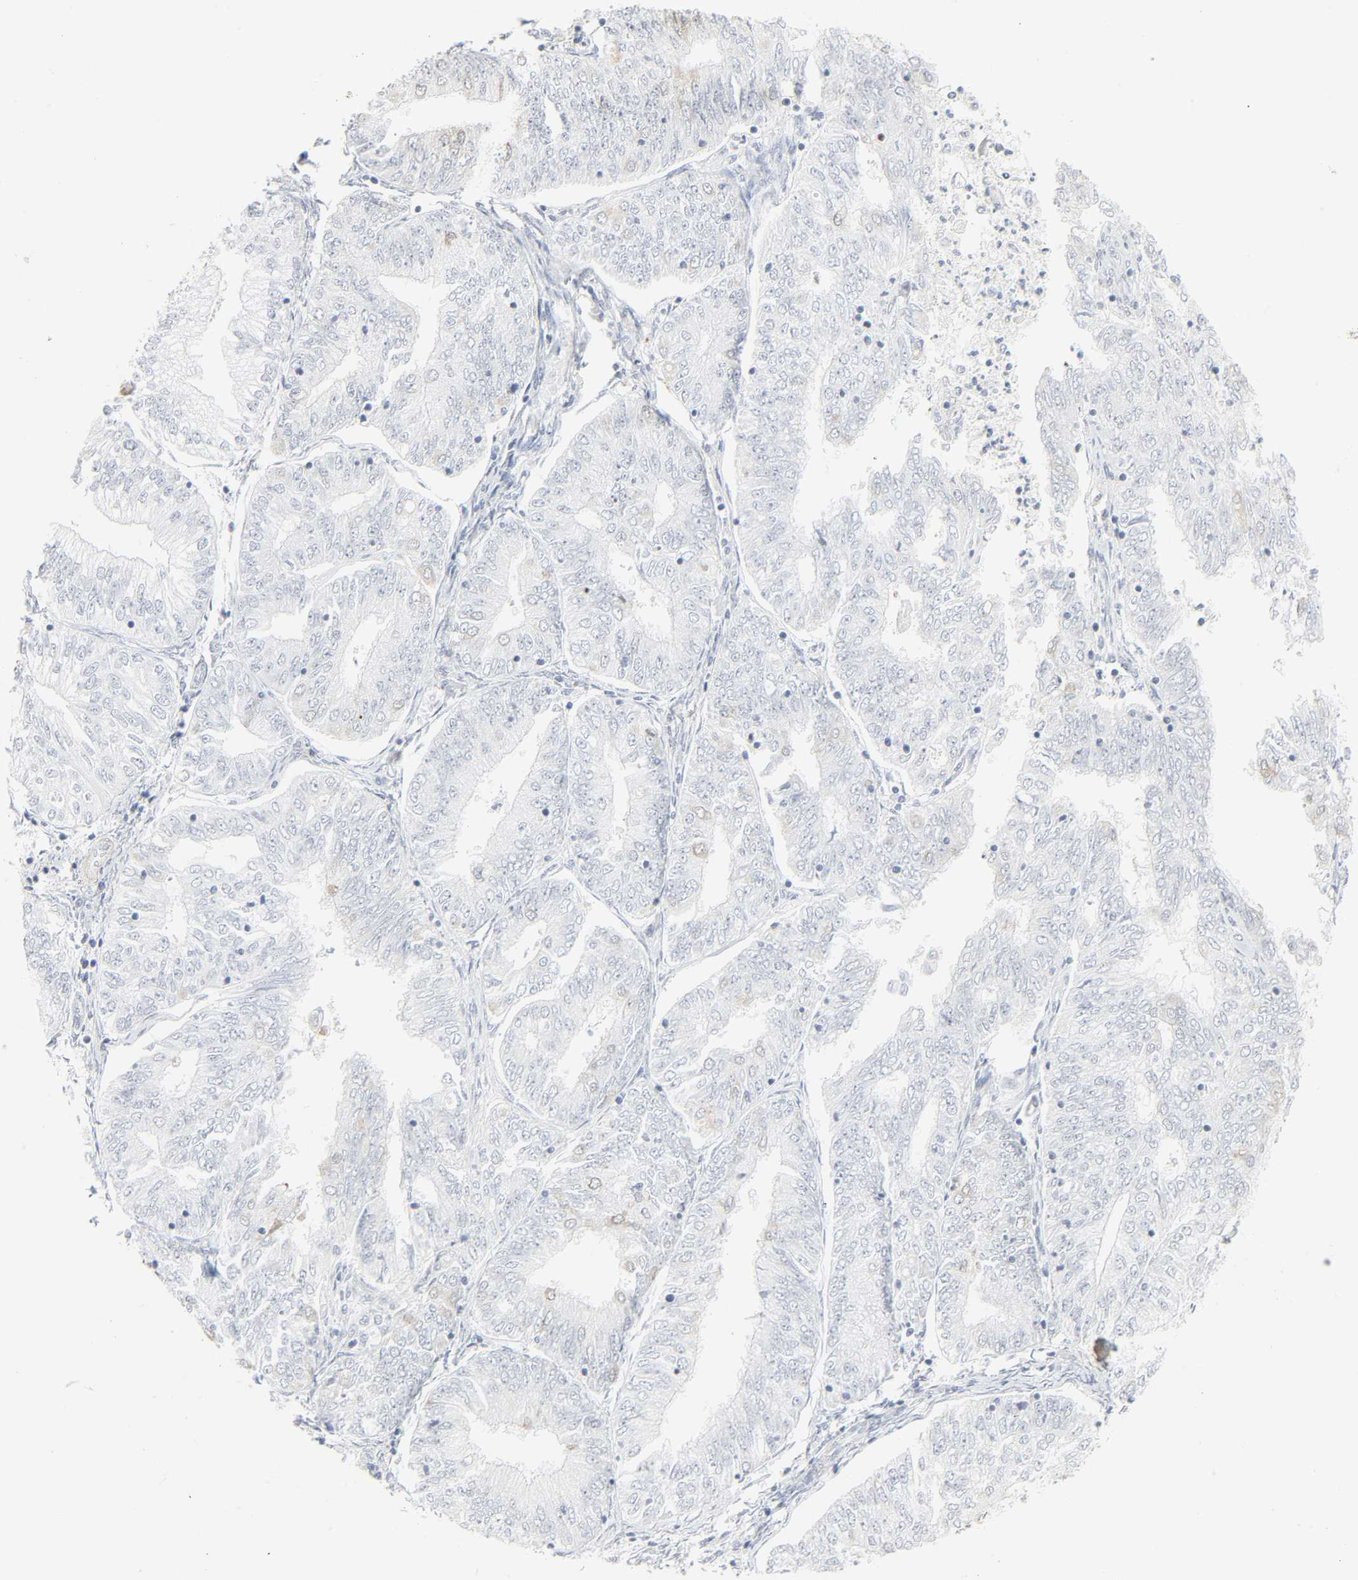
{"staining": {"intensity": "weak", "quantity": "<25%", "location": "cytoplasmic/membranous"}, "tissue": "endometrial cancer", "cell_type": "Tumor cells", "image_type": "cancer", "snomed": [{"axis": "morphology", "description": "Adenocarcinoma, NOS"}, {"axis": "topography", "description": "Endometrium"}], "caption": "Endometrial adenocarcinoma stained for a protein using immunohistochemistry exhibits no expression tumor cells.", "gene": "ZBTB16", "patient": {"sex": "female", "age": 69}}